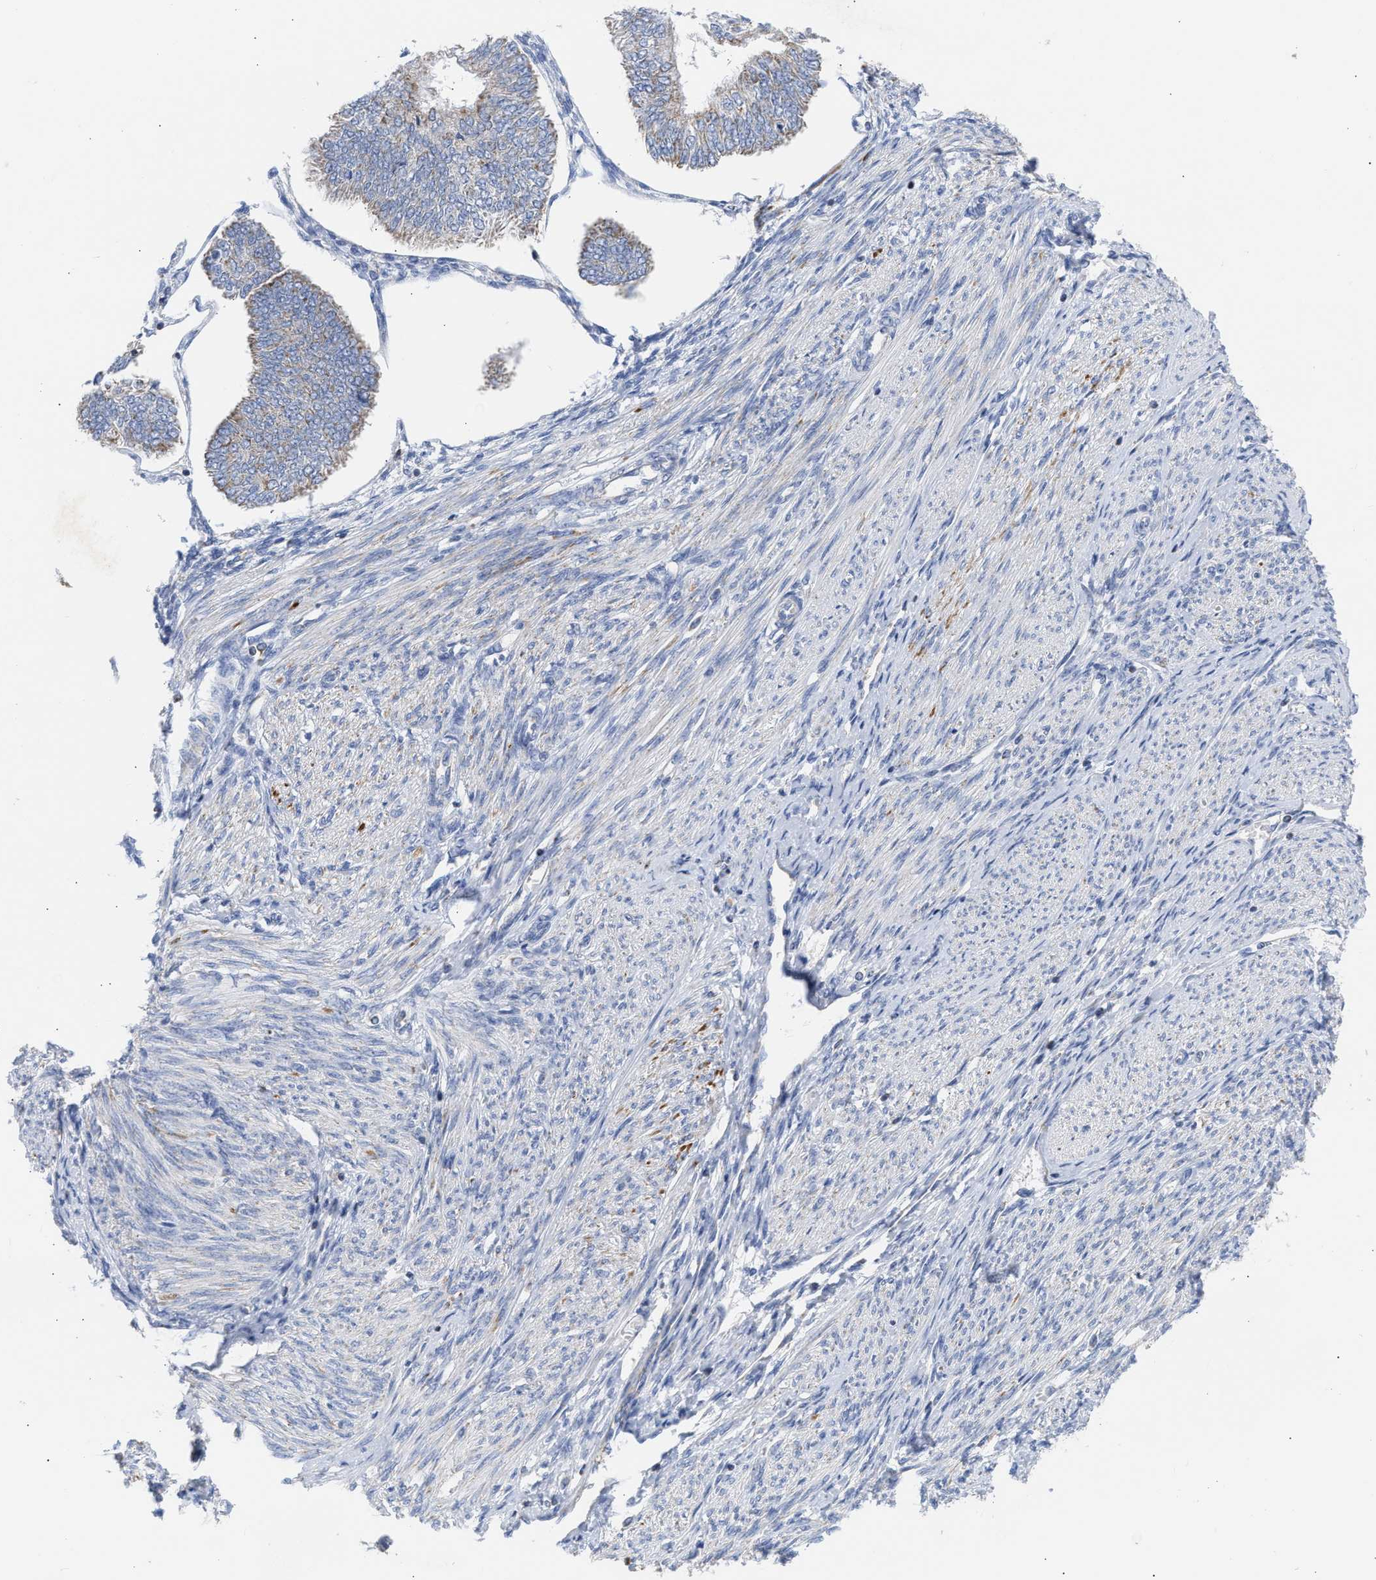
{"staining": {"intensity": "weak", "quantity": "<25%", "location": "cytoplasmic/membranous"}, "tissue": "endometrial cancer", "cell_type": "Tumor cells", "image_type": "cancer", "snomed": [{"axis": "morphology", "description": "Adenocarcinoma, NOS"}, {"axis": "topography", "description": "Endometrium"}], "caption": "Histopathology image shows no protein expression in tumor cells of endometrial cancer tissue.", "gene": "ACOT13", "patient": {"sex": "female", "age": 58}}